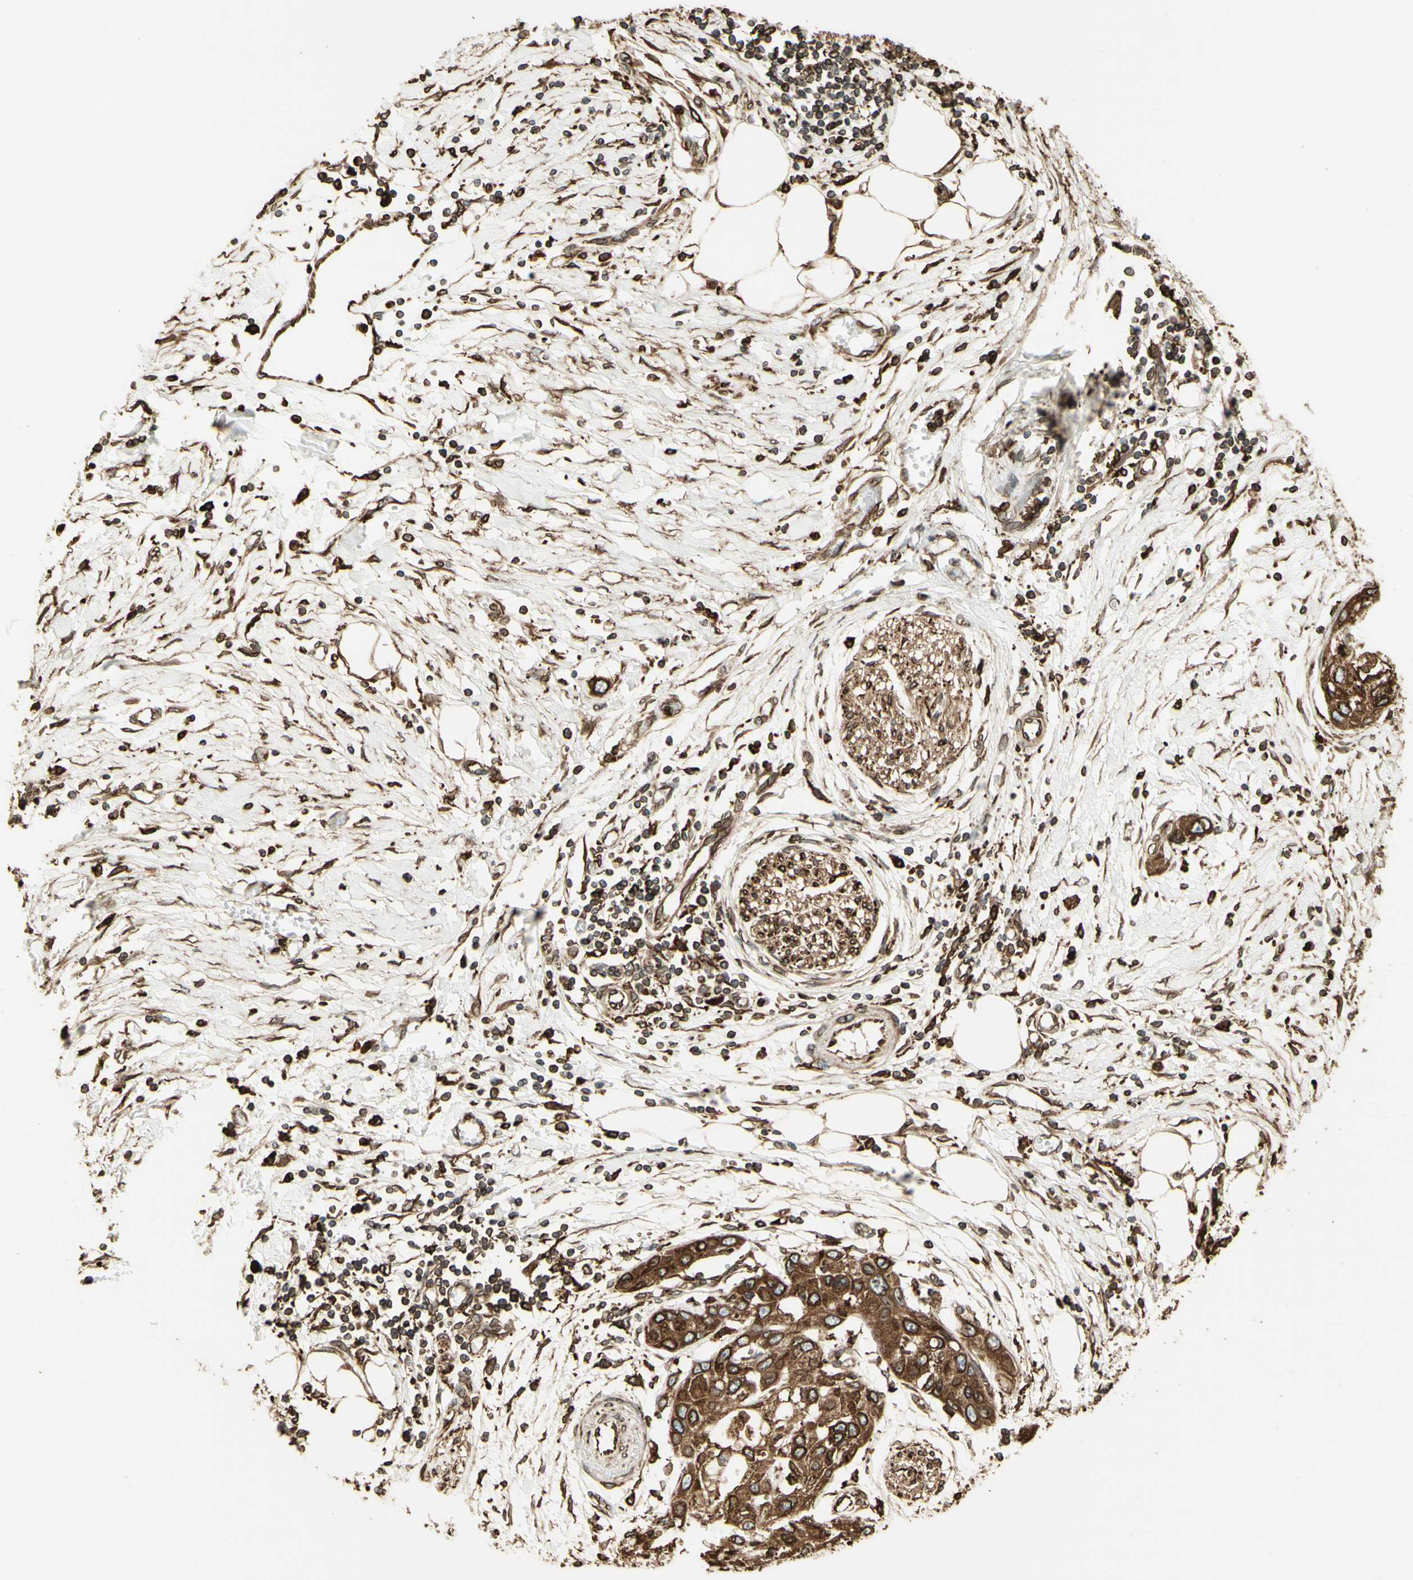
{"staining": {"intensity": "strong", "quantity": ">75%", "location": "cytoplasmic/membranous"}, "tissue": "pancreatic cancer", "cell_type": "Tumor cells", "image_type": "cancer", "snomed": [{"axis": "morphology", "description": "Adenocarcinoma, NOS"}, {"axis": "topography", "description": "Pancreas"}], "caption": "Immunohistochemistry image of adenocarcinoma (pancreatic) stained for a protein (brown), which reveals high levels of strong cytoplasmic/membranous expression in approximately >75% of tumor cells.", "gene": "CANX", "patient": {"sex": "female", "age": 70}}